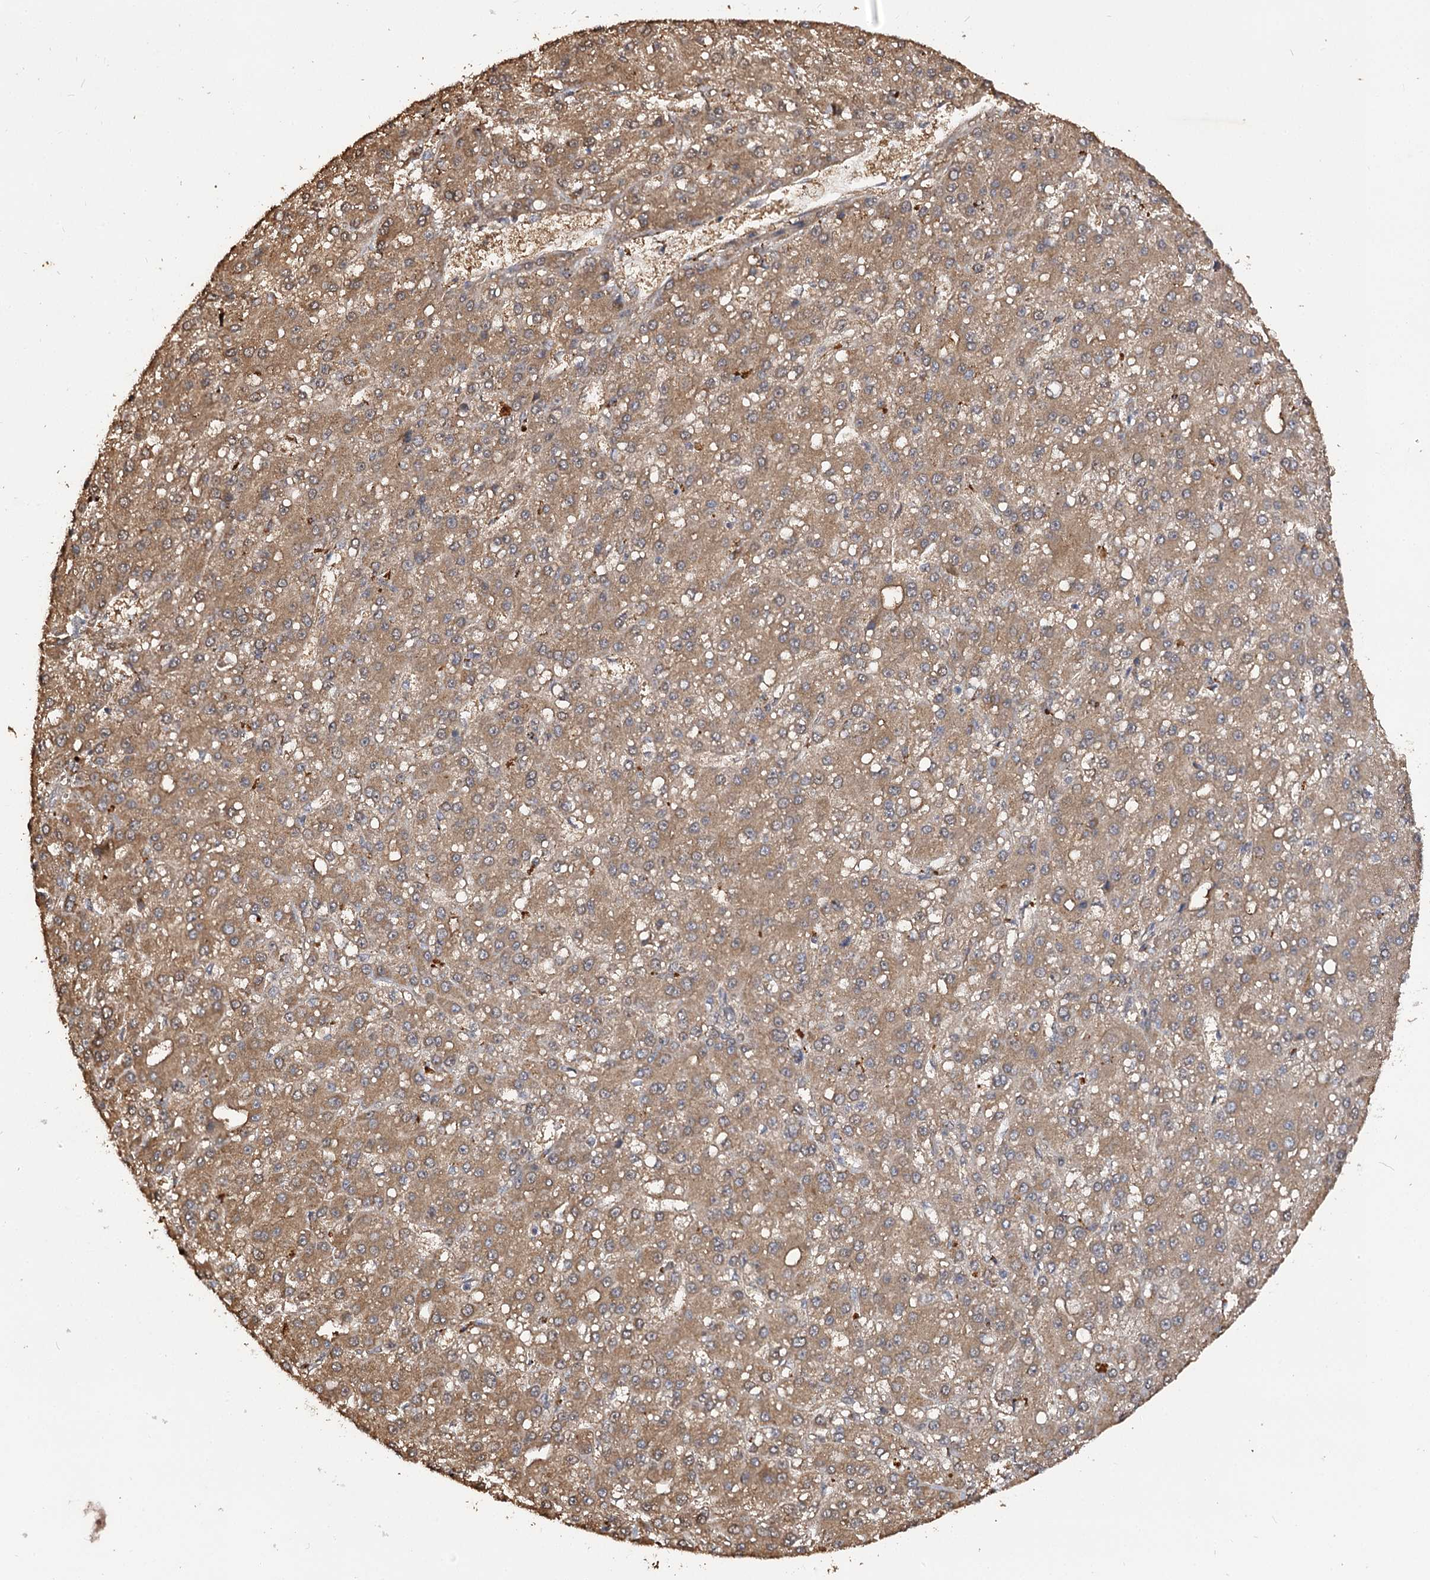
{"staining": {"intensity": "moderate", "quantity": ">75%", "location": "cytoplasmic/membranous"}, "tissue": "liver cancer", "cell_type": "Tumor cells", "image_type": "cancer", "snomed": [{"axis": "morphology", "description": "Carcinoma, Hepatocellular, NOS"}, {"axis": "topography", "description": "Liver"}], "caption": "Moderate cytoplasmic/membranous expression for a protein is present in approximately >75% of tumor cells of hepatocellular carcinoma (liver) using IHC.", "gene": "ARL13A", "patient": {"sex": "male", "age": 67}}